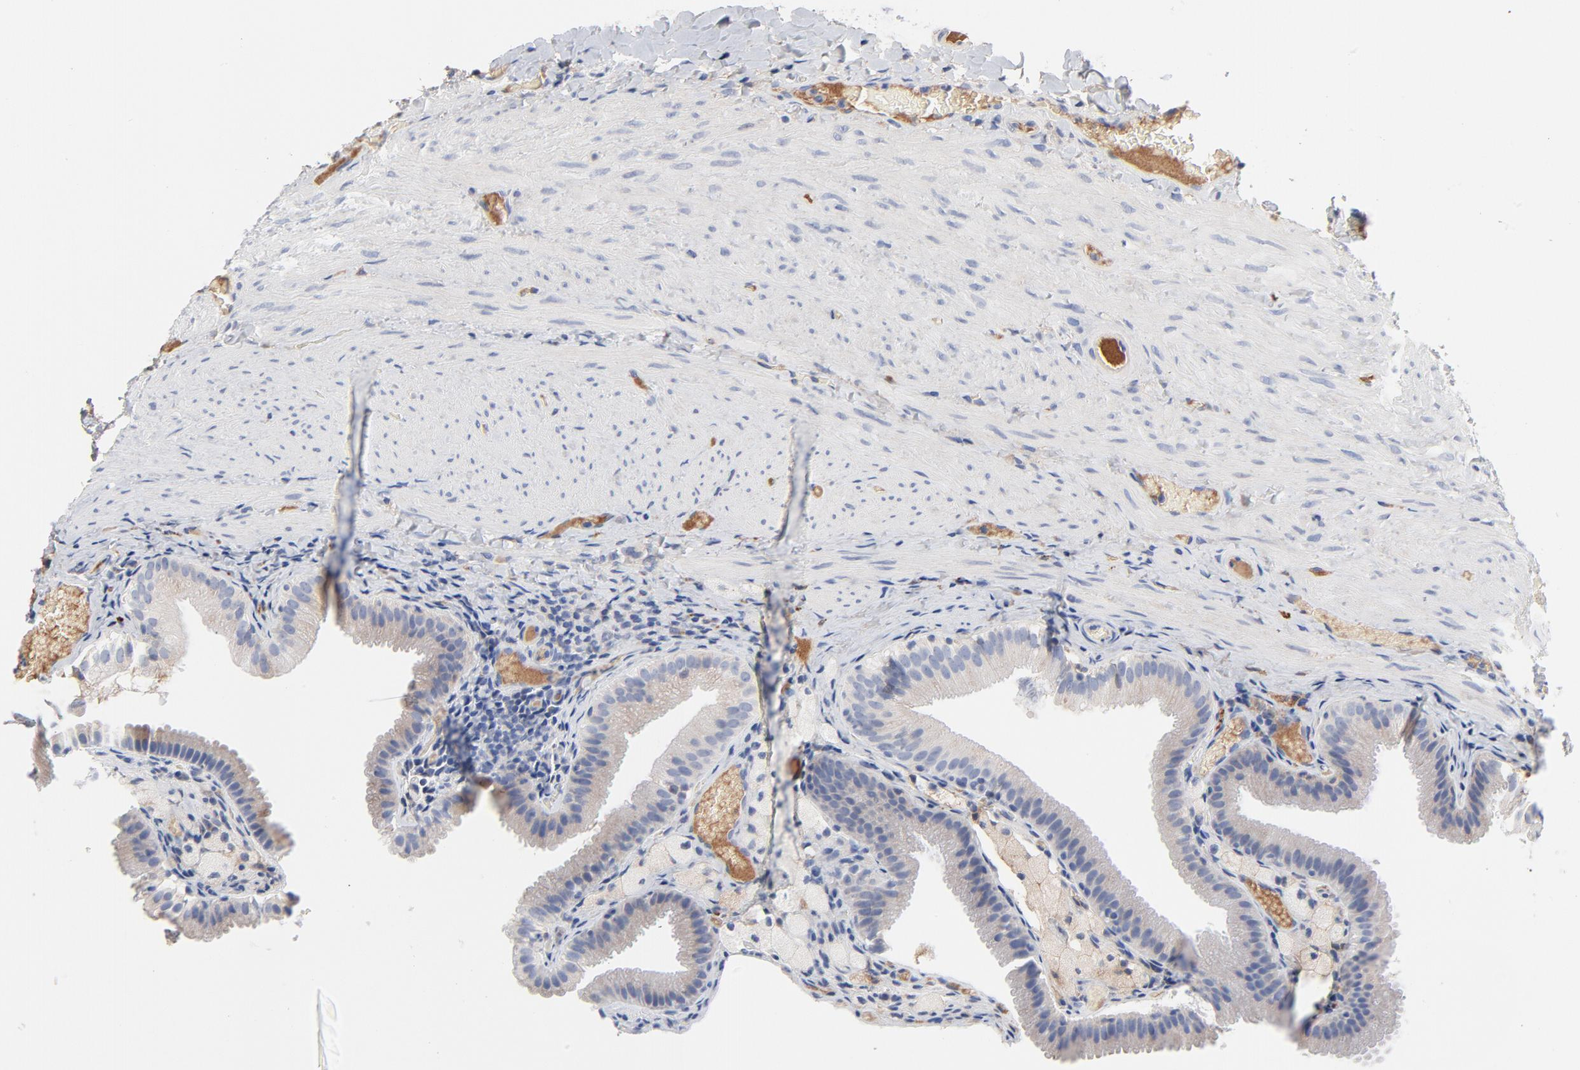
{"staining": {"intensity": "negative", "quantity": "none", "location": "none"}, "tissue": "gallbladder", "cell_type": "Glandular cells", "image_type": "normal", "snomed": [{"axis": "morphology", "description": "Normal tissue, NOS"}, {"axis": "topography", "description": "Gallbladder"}], "caption": "Immunohistochemistry of normal human gallbladder displays no positivity in glandular cells.", "gene": "SERPINA4", "patient": {"sex": "female", "age": 24}}